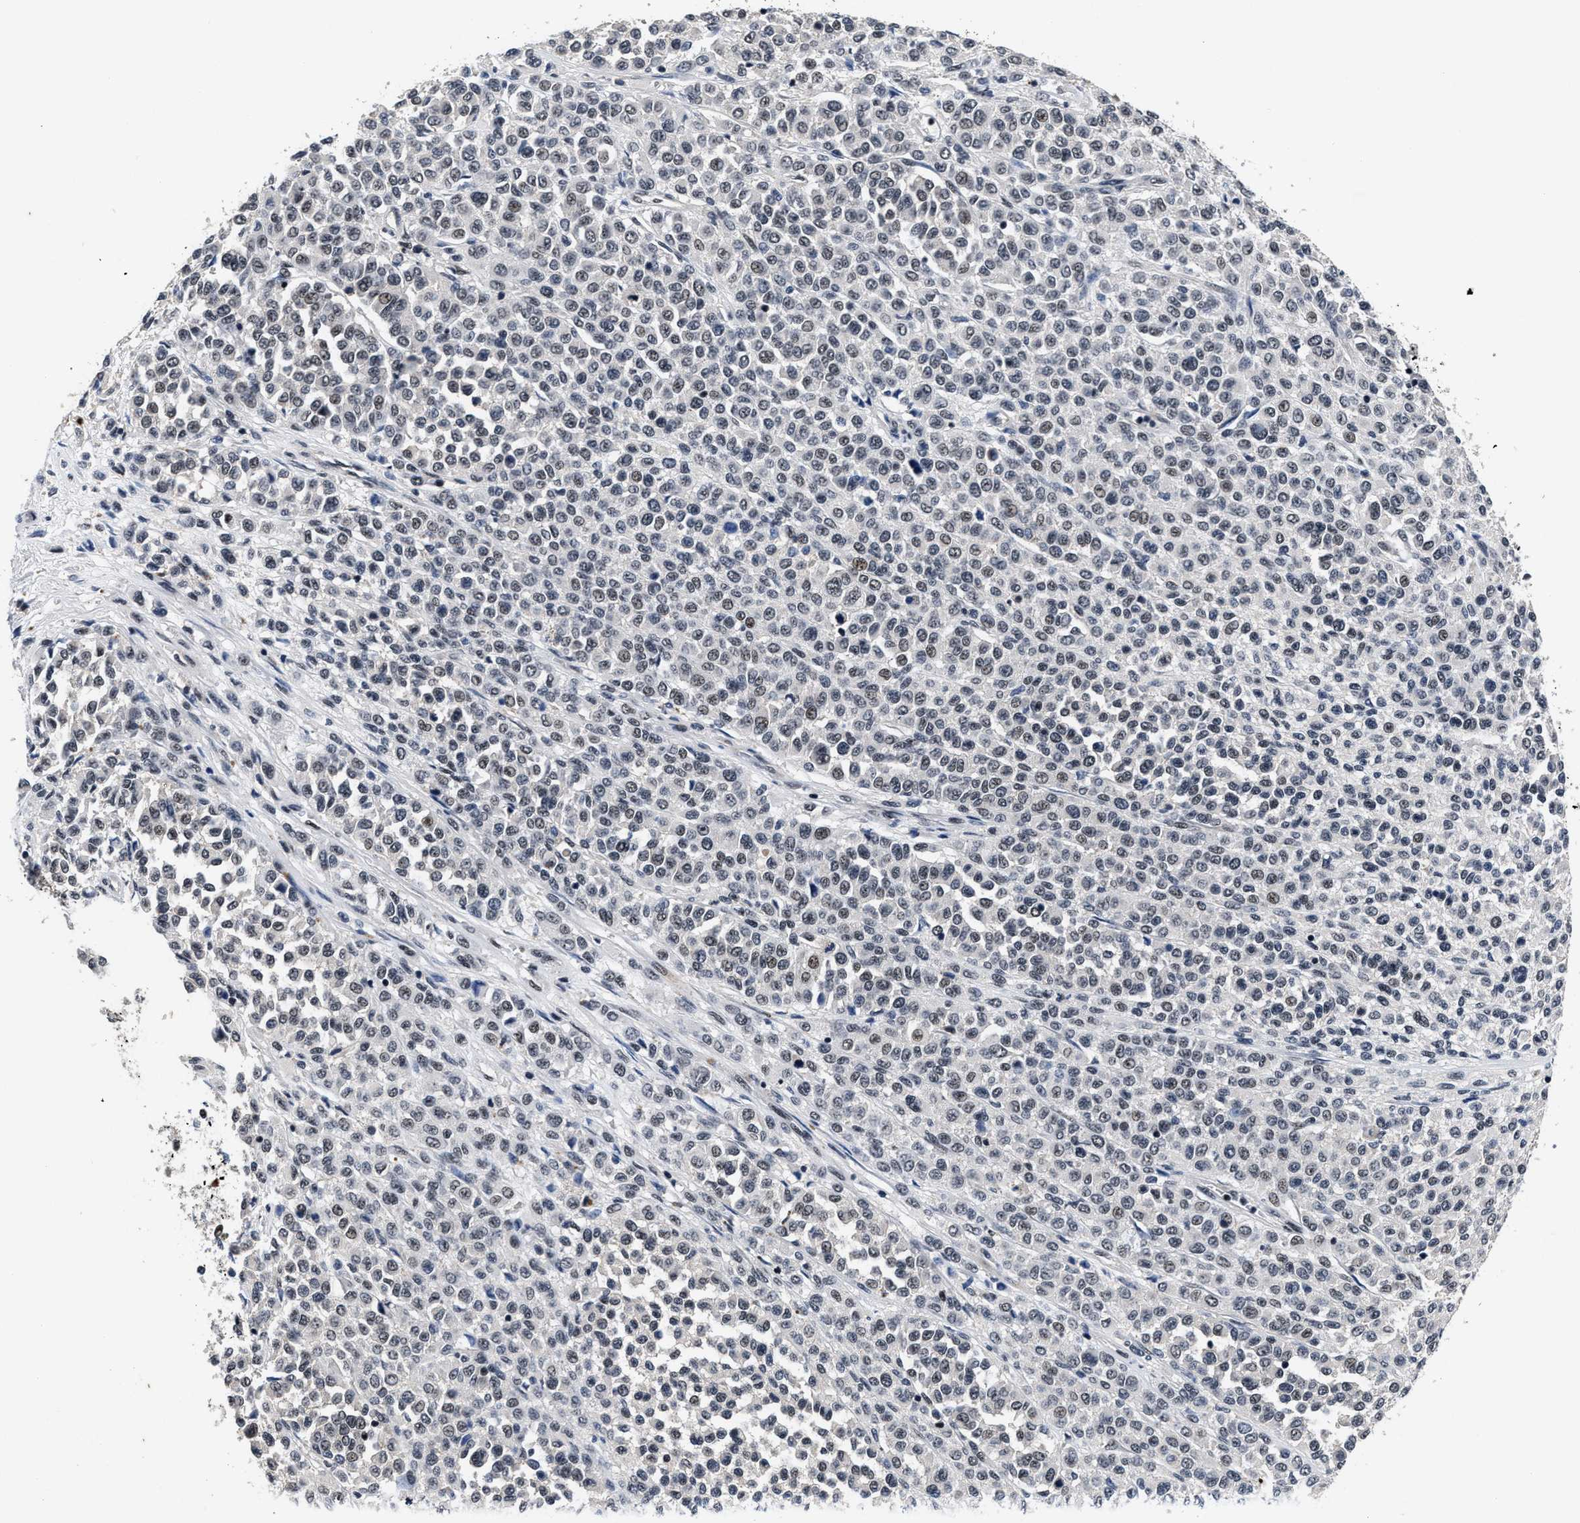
{"staining": {"intensity": "weak", "quantity": "<25%", "location": "nuclear"}, "tissue": "melanoma", "cell_type": "Tumor cells", "image_type": "cancer", "snomed": [{"axis": "morphology", "description": "Malignant melanoma, Metastatic site"}, {"axis": "topography", "description": "Pancreas"}], "caption": "Protein analysis of melanoma demonstrates no significant staining in tumor cells.", "gene": "ZNF233", "patient": {"sex": "female", "age": 30}}